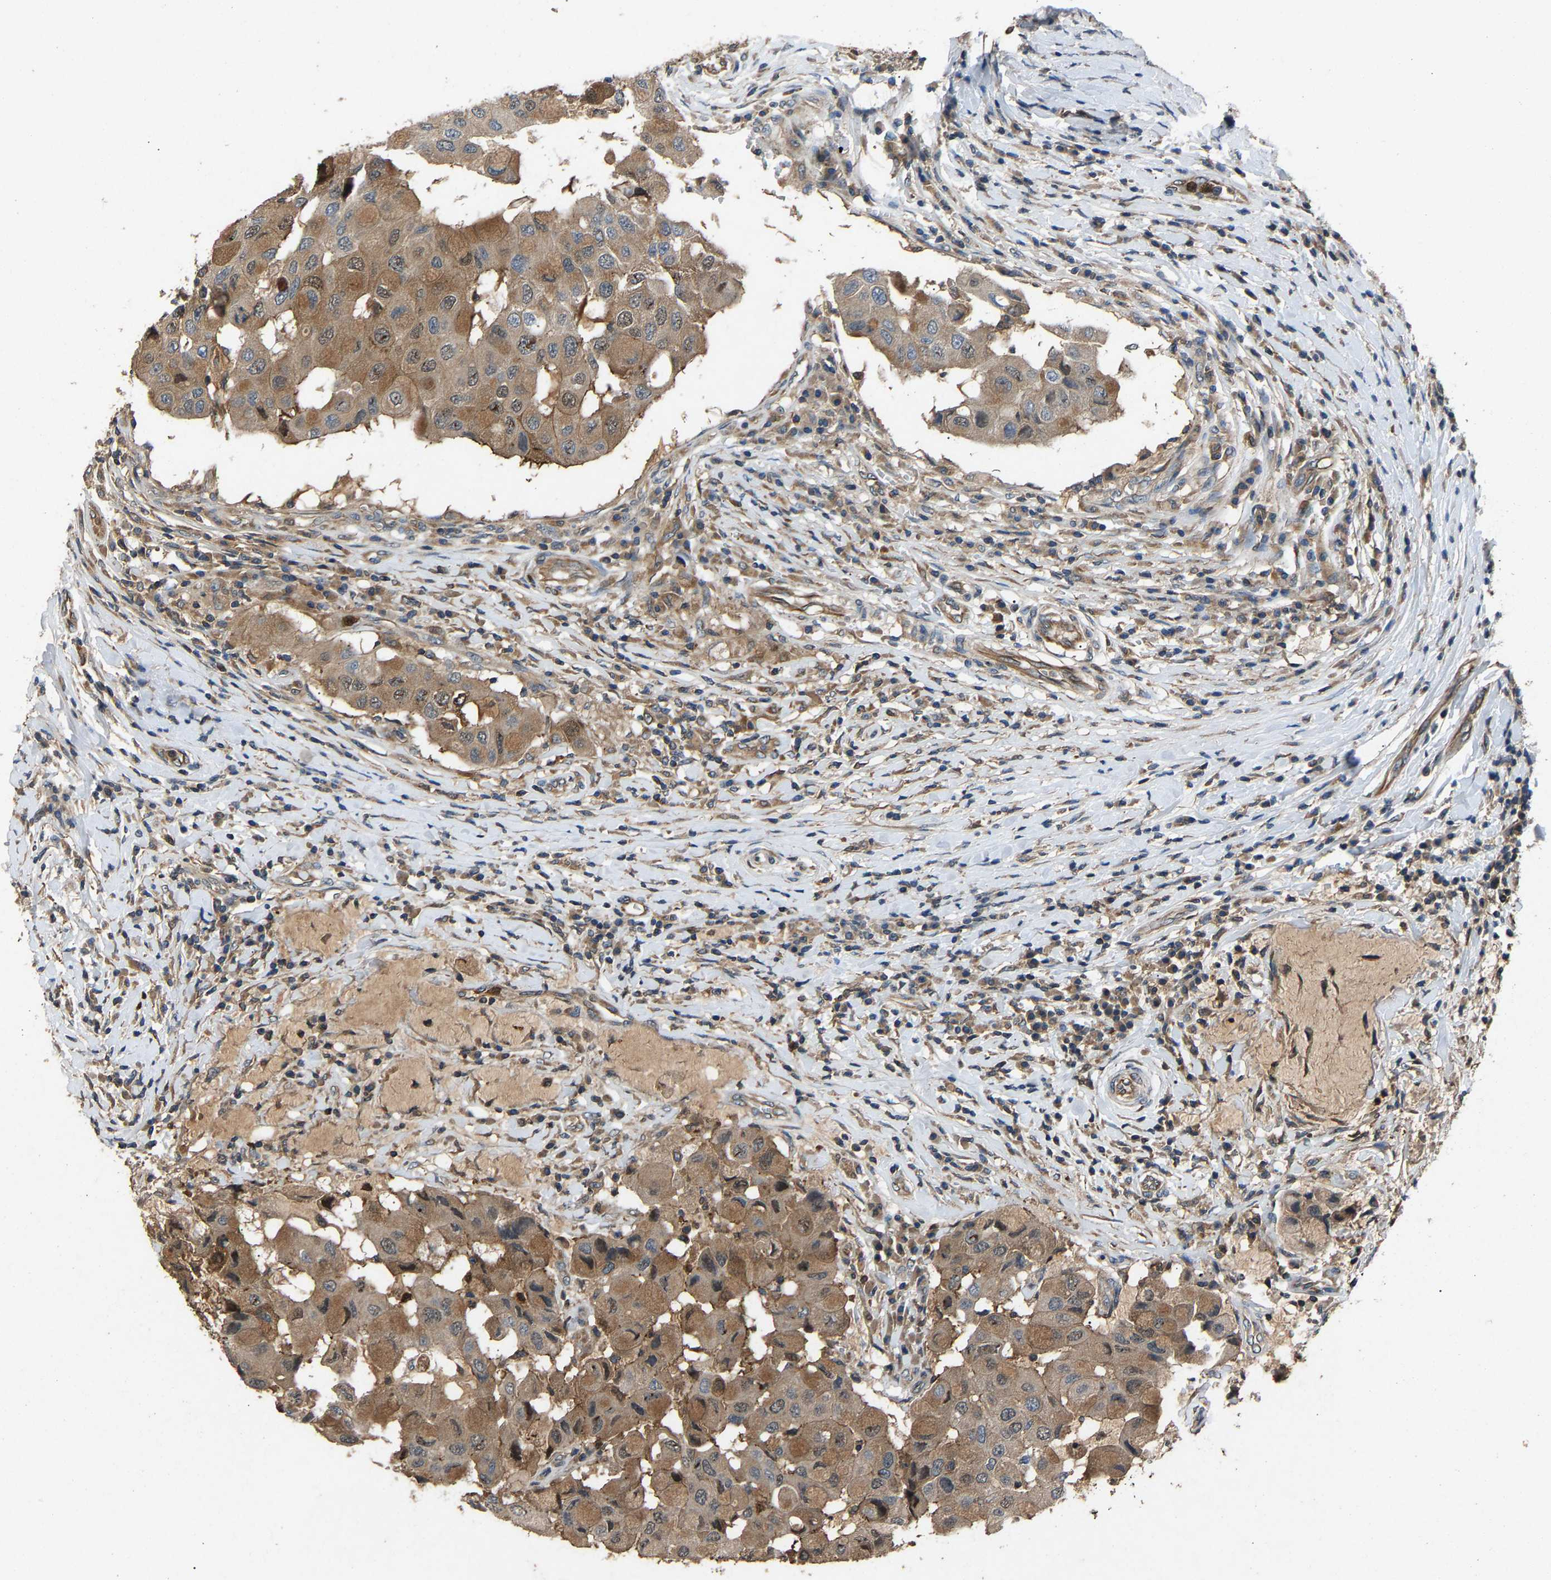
{"staining": {"intensity": "moderate", "quantity": "25%-75%", "location": "cytoplasmic/membranous"}, "tissue": "breast cancer", "cell_type": "Tumor cells", "image_type": "cancer", "snomed": [{"axis": "morphology", "description": "Duct carcinoma"}, {"axis": "topography", "description": "Breast"}], "caption": "Immunohistochemistry (IHC) of breast cancer shows medium levels of moderate cytoplasmic/membranous positivity in about 25%-75% of tumor cells.", "gene": "PPID", "patient": {"sex": "female", "age": 27}}